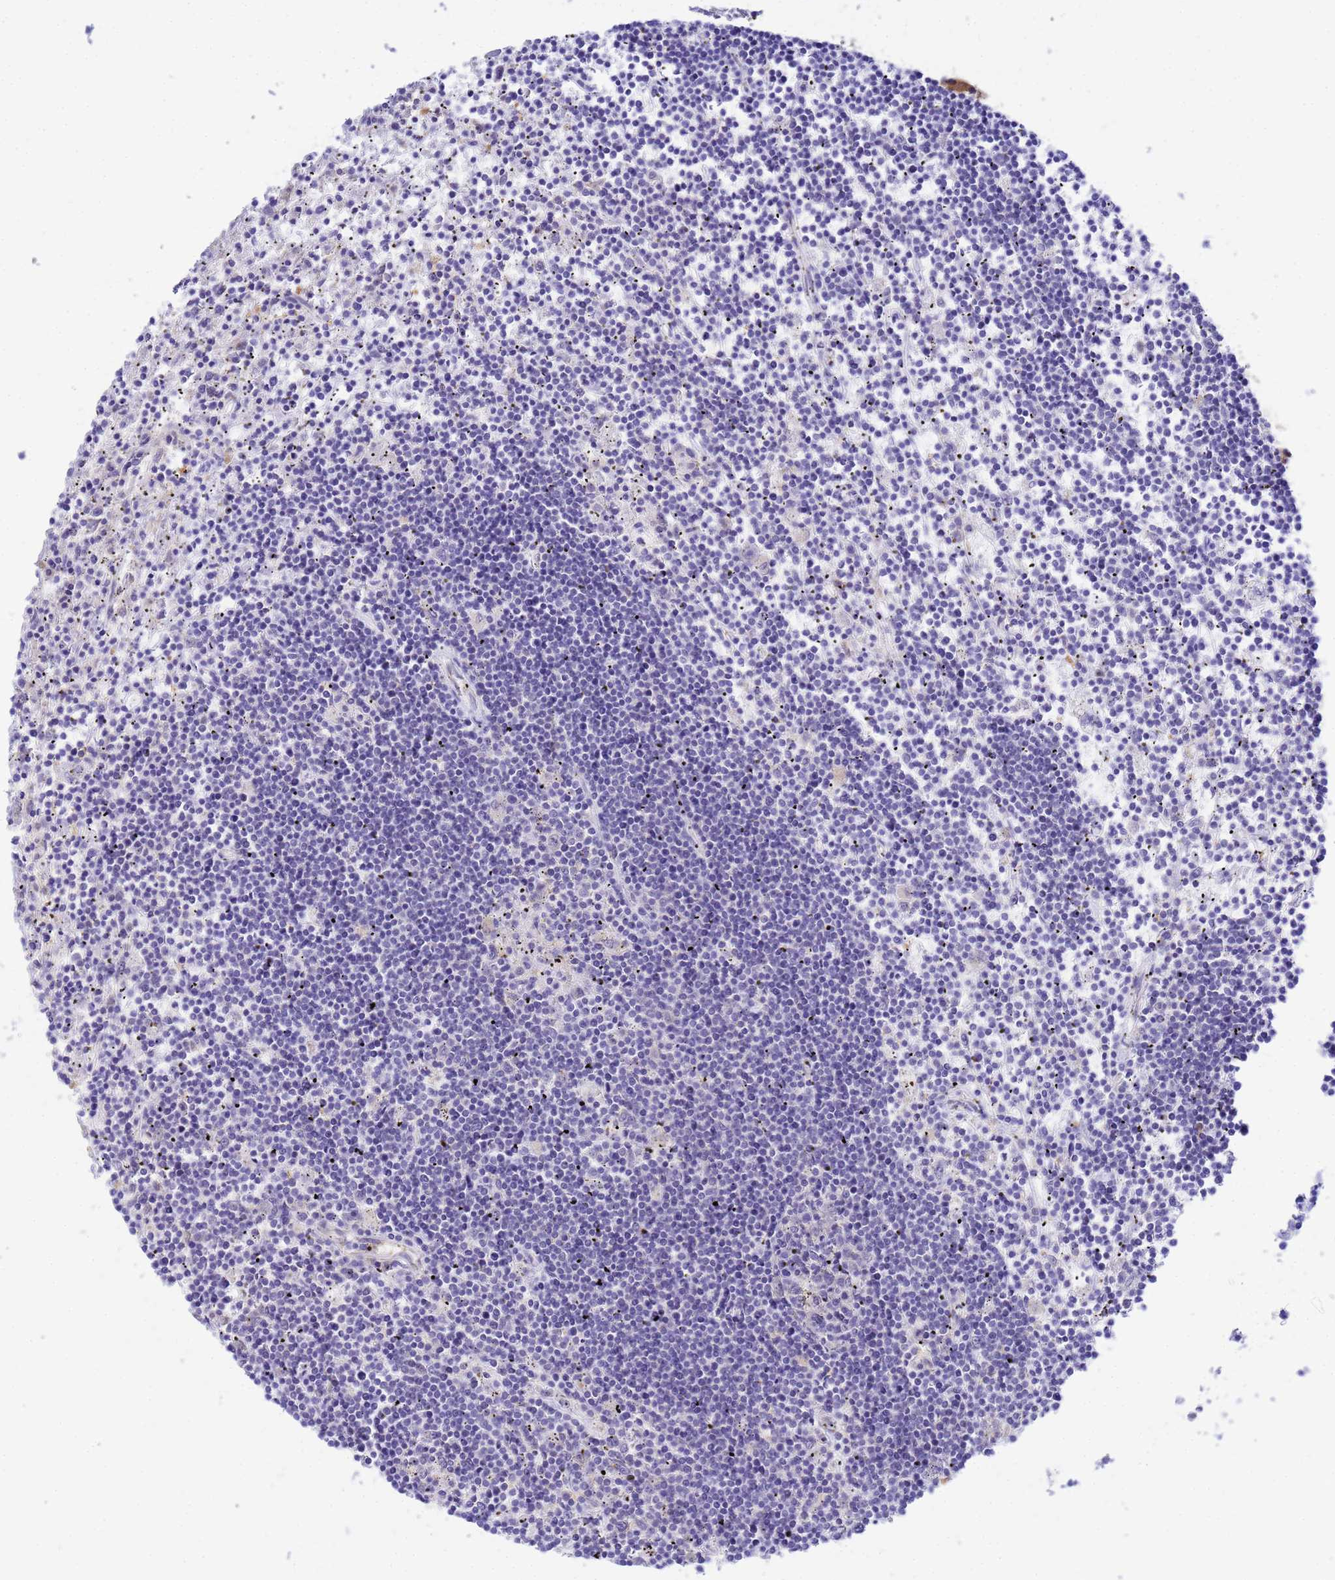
{"staining": {"intensity": "negative", "quantity": "none", "location": "none"}, "tissue": "lymphoma", "cell_type": "Tumor cells", "image_type": "cancer", "snomed": [{"axis": "morphology", "description": "Malignant lymphoma, non-Hodgkin's type, Low grade"}, {"axis": "topography", "description": "Spleen"}], "caption": "Immunohistochemistry (IHC) of lymphoma shows no positivity in tumor cells.", "gene": "NARS1", "patient": {"sex": "male", "age": 76}}